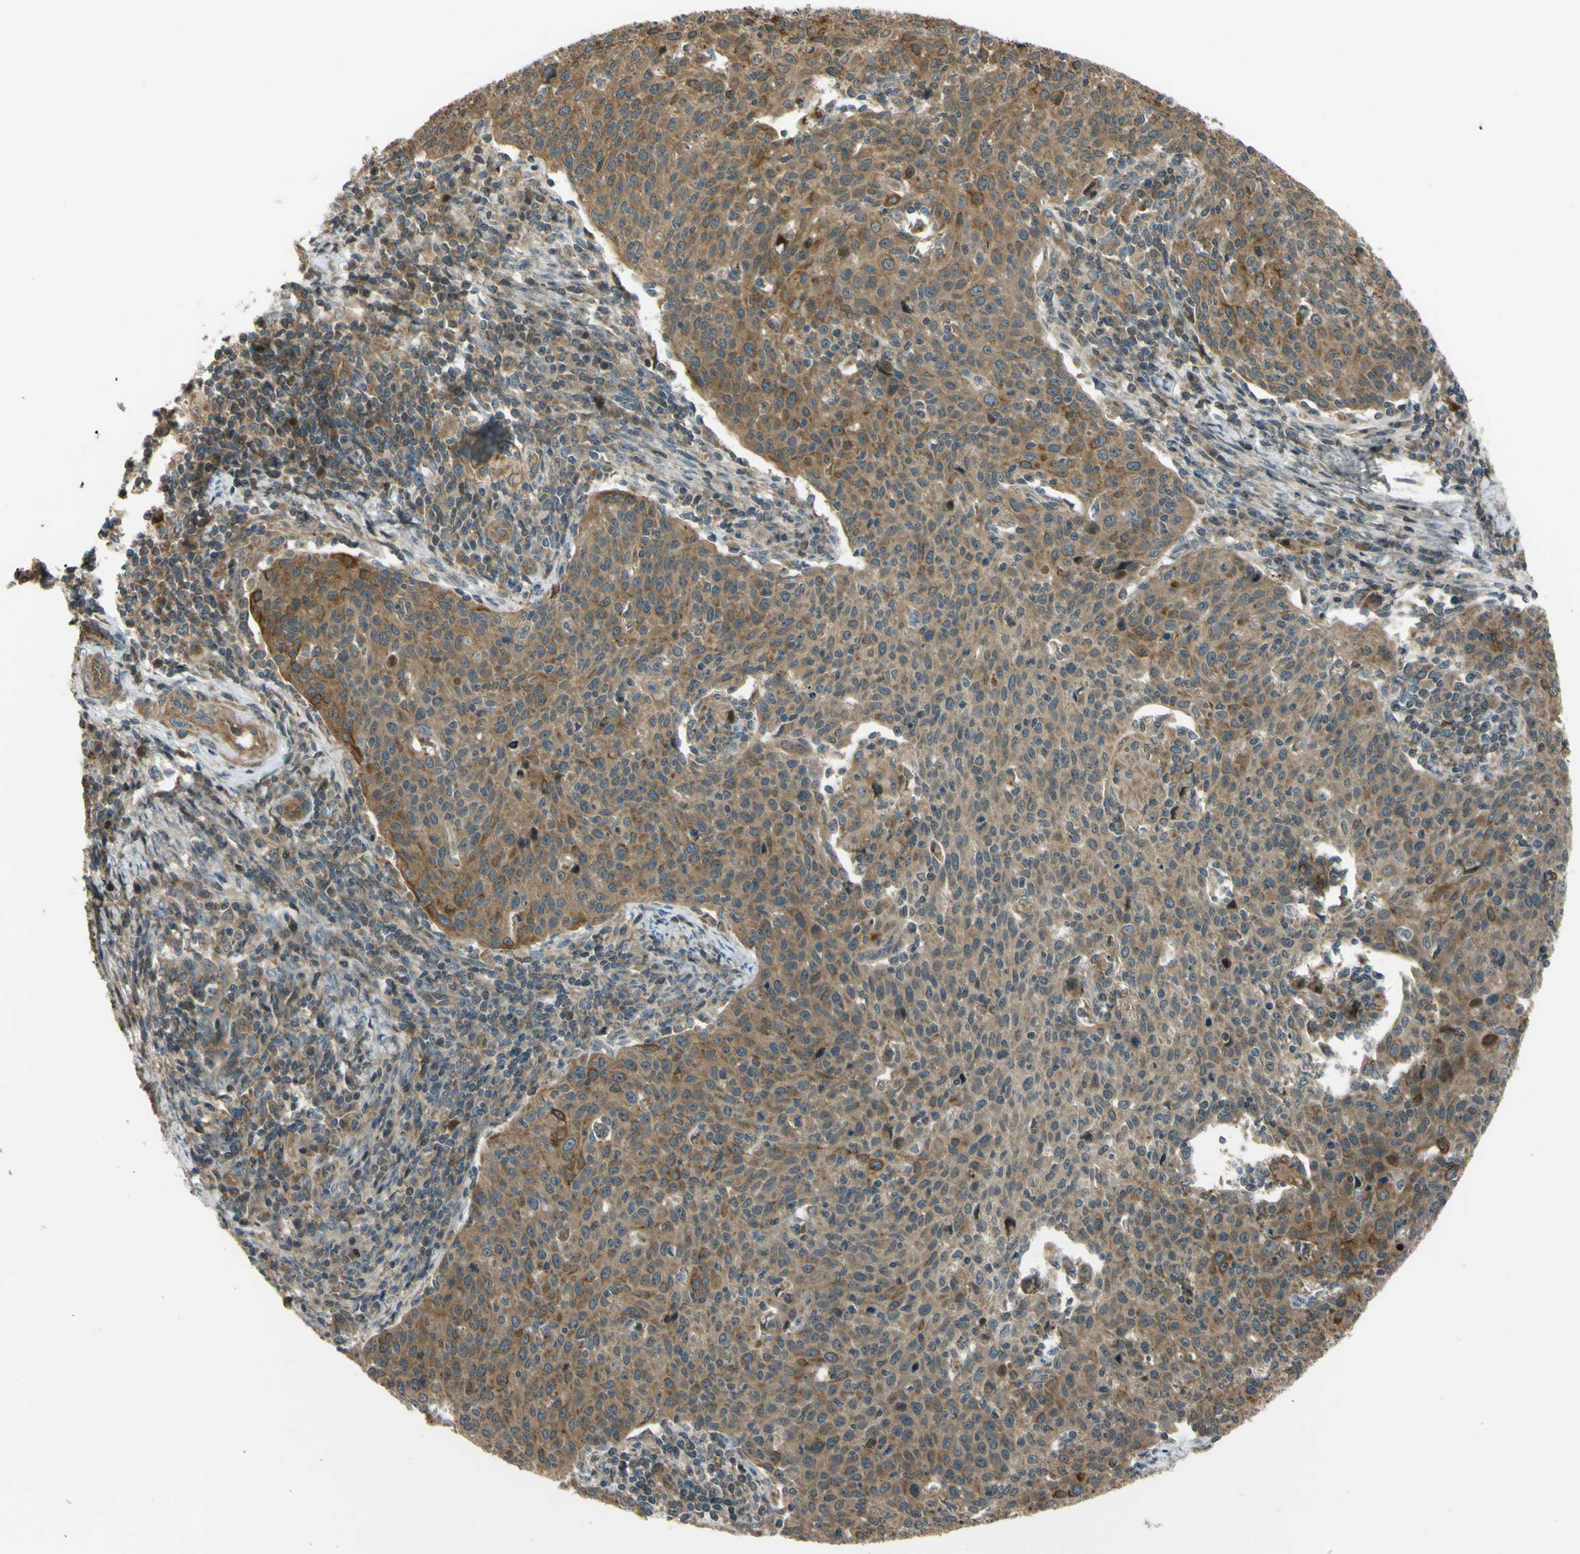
{"staining": {"intensity": "moderate", "quantity": ">75%", "location": "cytoplasmic/membranous"}, "tissue": "cervical cancer", "cell_type": "Tumor cells", "image_type": "cancer", "snomed": [{"axis": "morphology", "description": "Squamous cell carcinoma, NOS"}, {"axis": "topography", "description": "Cervix"}], "caption": "Moderate cytoplasmic/membranous positivity is appreciated in approximately >75% of tumor cells in cervical cancer. Nuclei are stained in blue.", "gene": "FLII", "patient": {"sex": "female", "age": 38}}